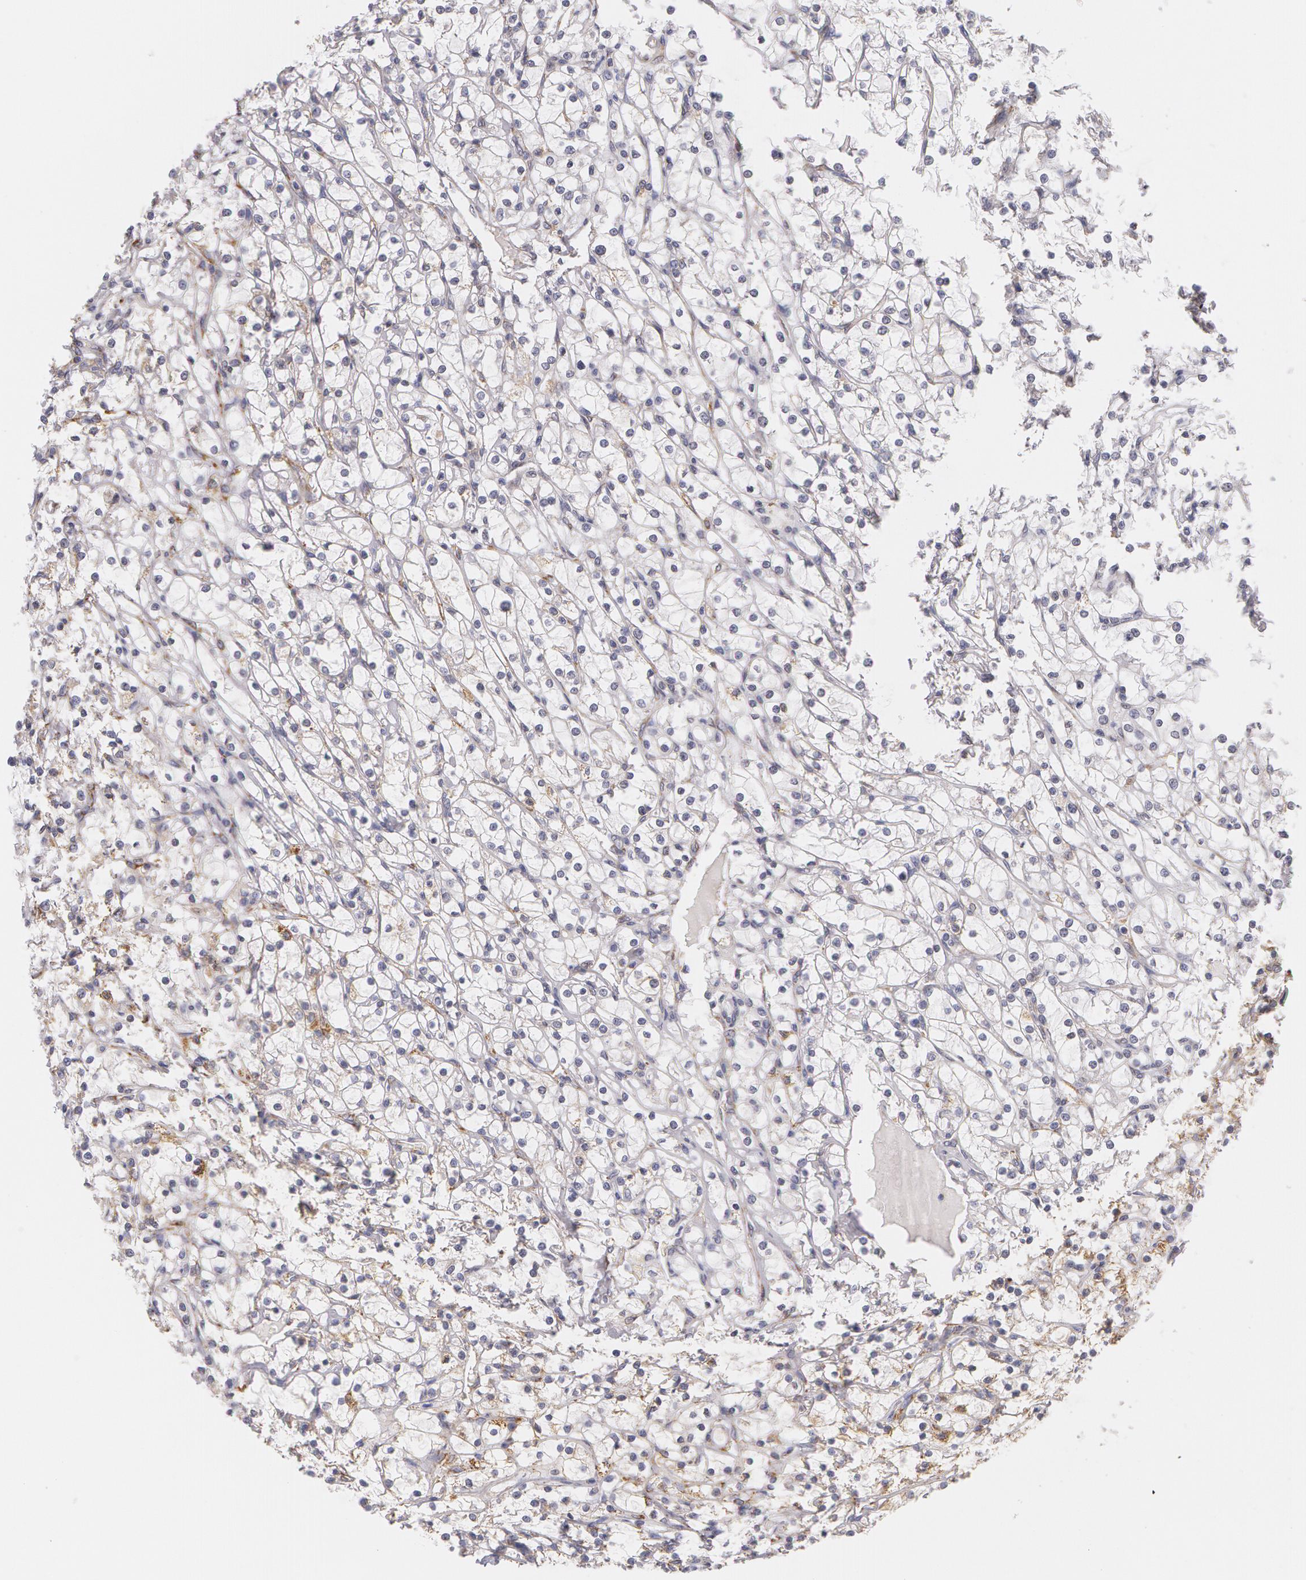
{"staining": {"intensity": "negative", "quantity": "none", "location": "none"}, "tissue": "renal cancer", "cell_type": "Tumor cells", "image_type": "cancer", "snomed": [{"axis": "morphology", "description": "Adenocarcinoma, NOS"}, {"axis": "topography", "description": "Kidney"}], "caption": "Tumor cells show no significant protein expression in renal cancer (adenocarcinoma).", "gene": "KRT18", "patient": {"sex": "female", "age": 73}}